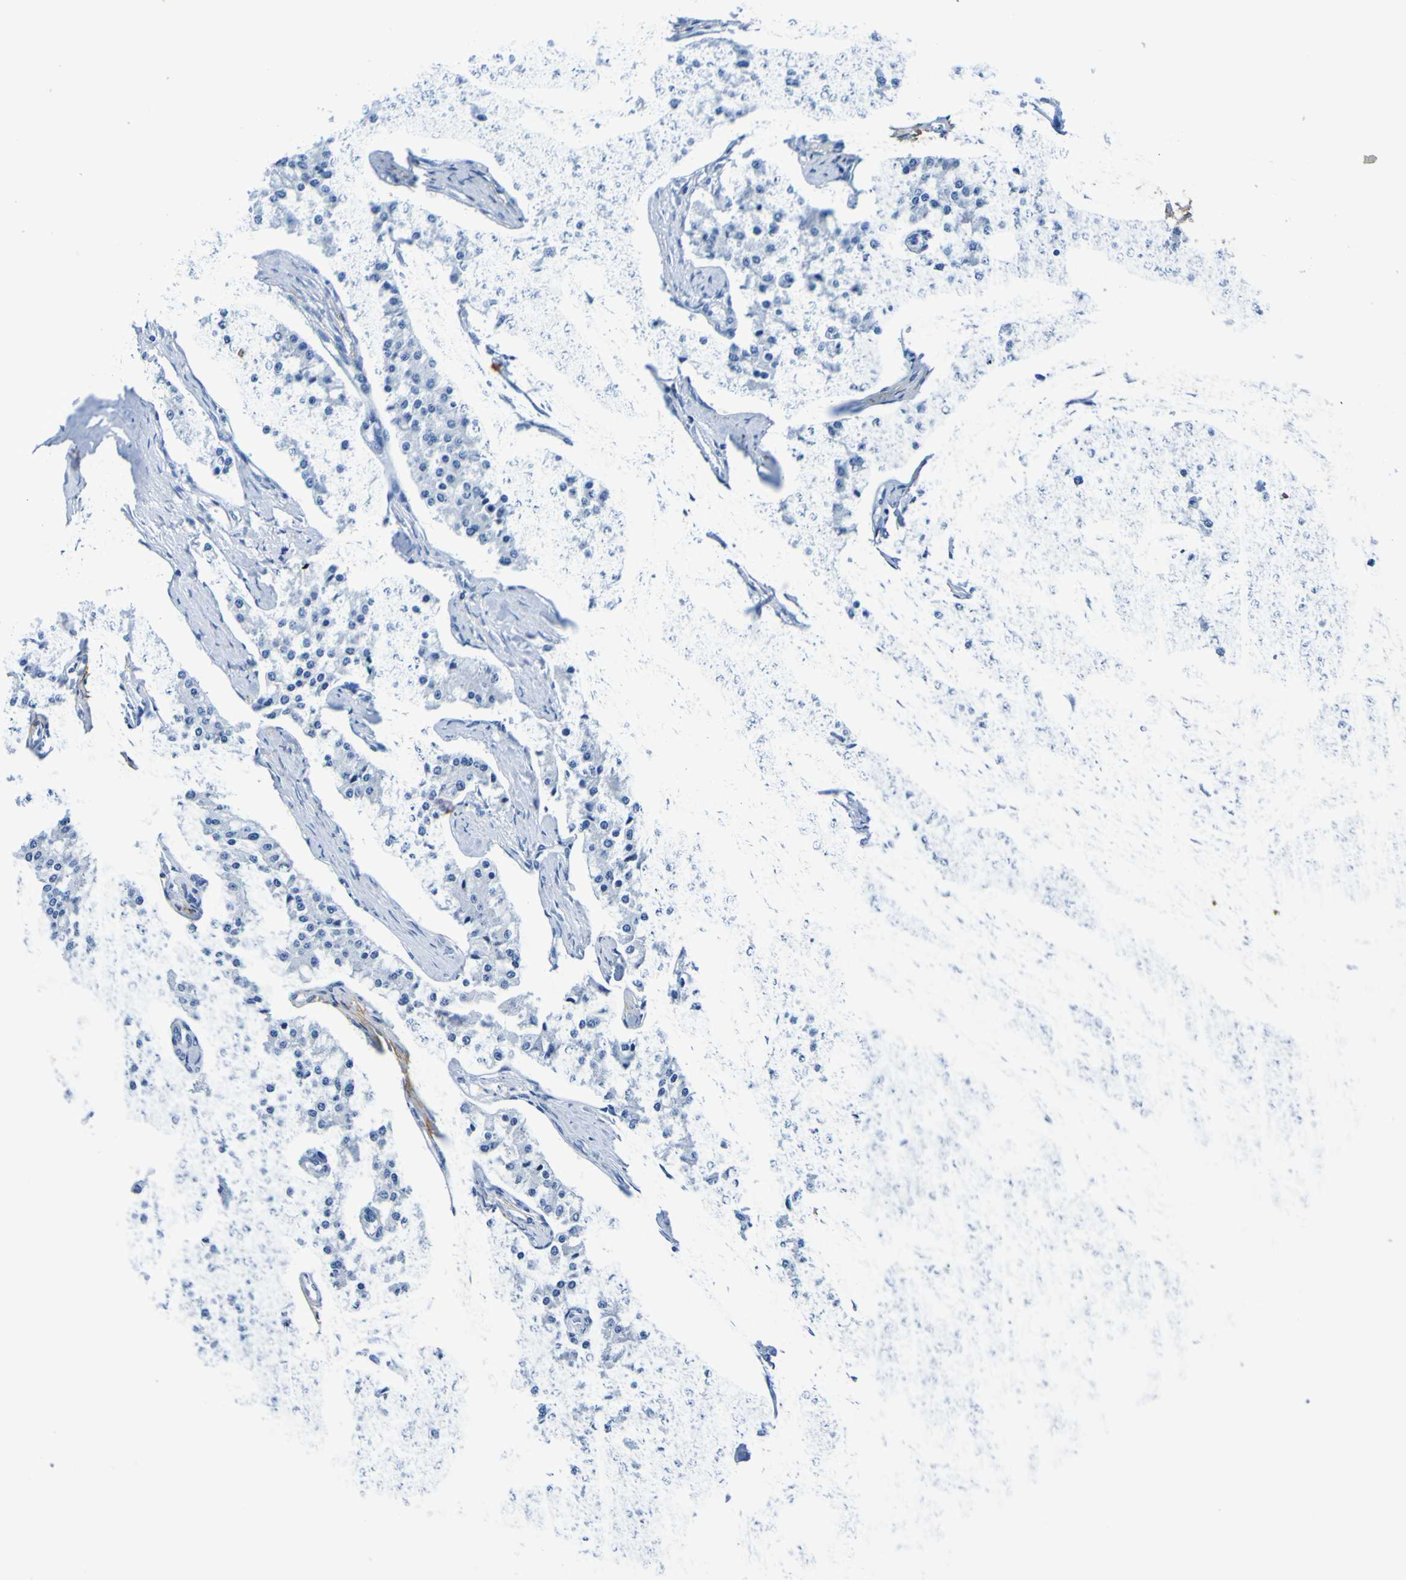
{"staining": {"intensity": "negative", "quantity": "none", "location": "none"}, "tissue": "carcinoid", "cell_type": "Tumor cells", "image_type": "cancer", "snomed": [{"axis": "morphology", "description": "Carcinoid, malignant, NOS"}, {"axis": "topography", "description": "Colon"}], "caption": "Tumor cells are negative for protein expression in human carcinoid.", "gene": "DPEP1", "patient": {"sex": "female", "age": 52}}